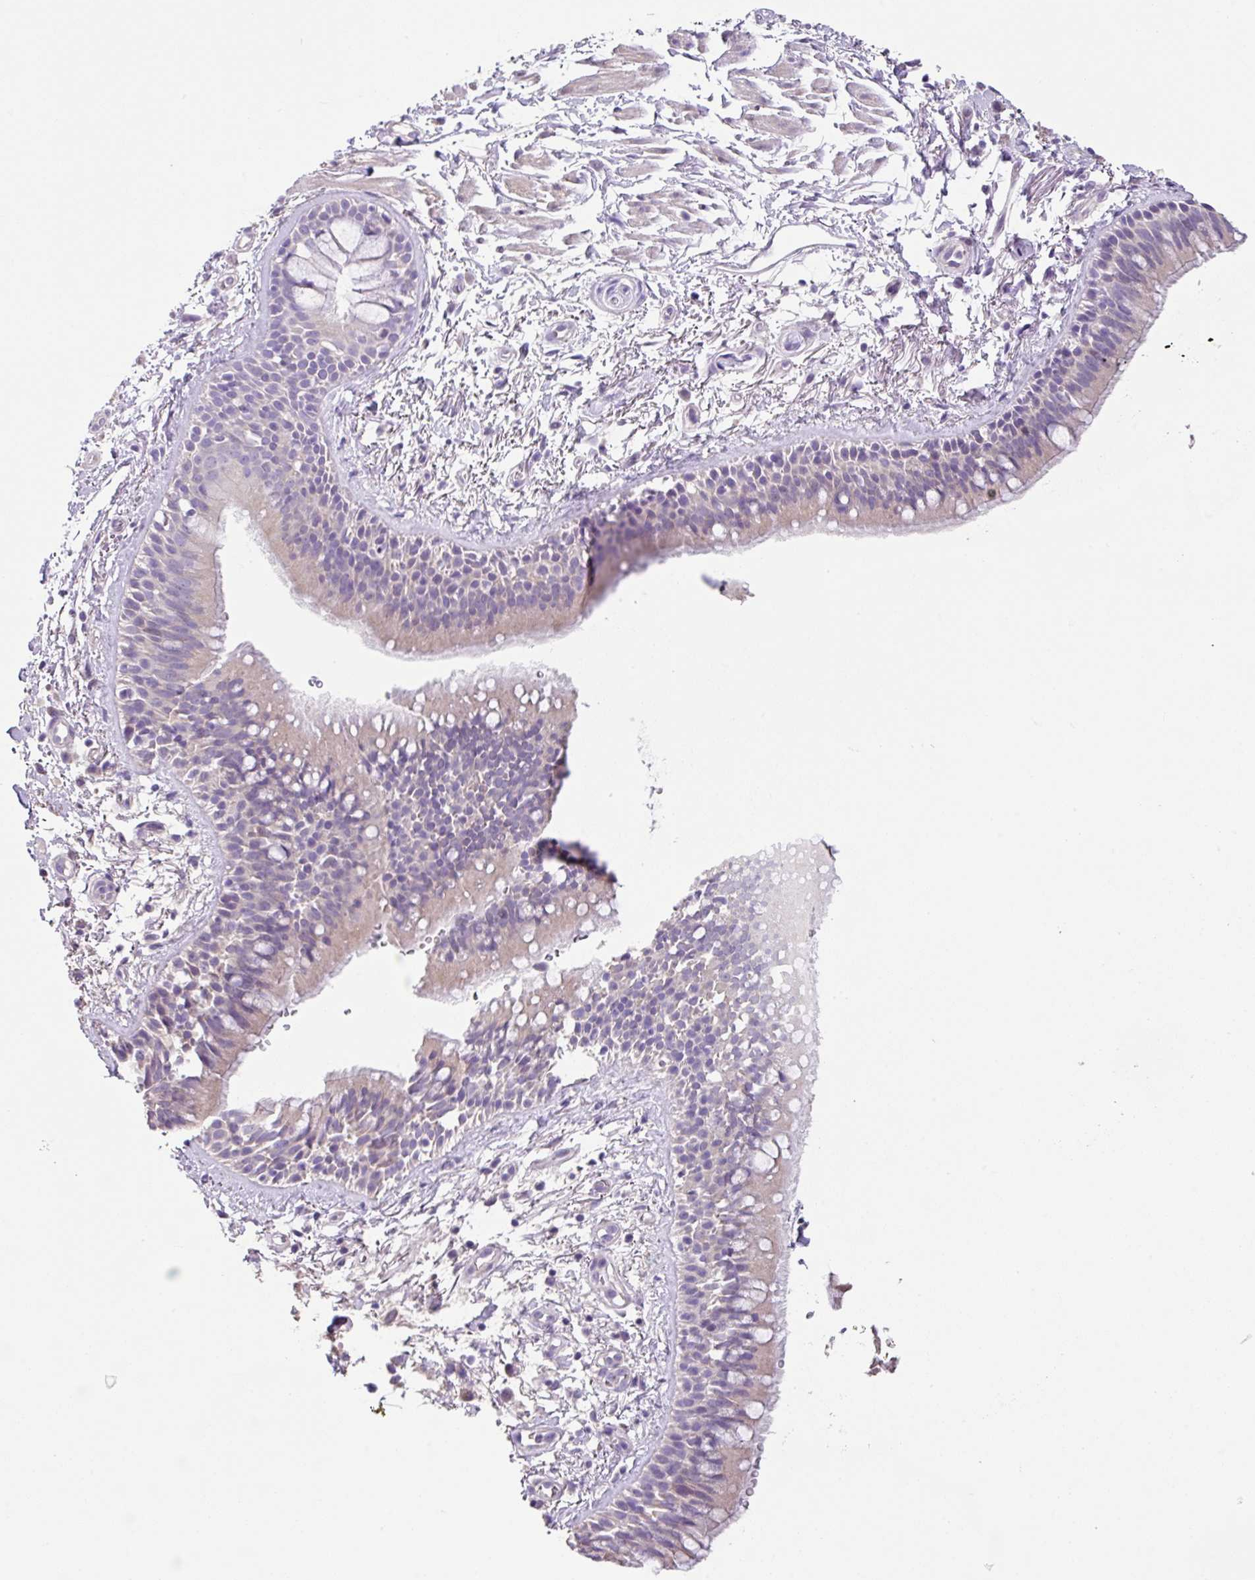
{"staining": {"intensity": "weak", "quantity": "25%-75%", "location": "cytoplasmic/membranous"}, "tissue": "bronchus", "cell_type": "Respiratory epithelial cells", "image_type": "normal", "snomed": [{"axis": "morphology", "description": "Normal tissue, NOS"}, {"axis": "morphology", "description": "Squamous cell carcinoma, NOS"}, {"axis": "topography", "description": "Bronchus"}, {"axis": "topography", "description": "Lung"}], "caption": "A brown stain shows weak cytoplasmic/membranous staining of a protein in respiratory epithelial cells of benign human bronchus.", "gene": "ZG16", "patient": {"sex": "female", "age": 70}}